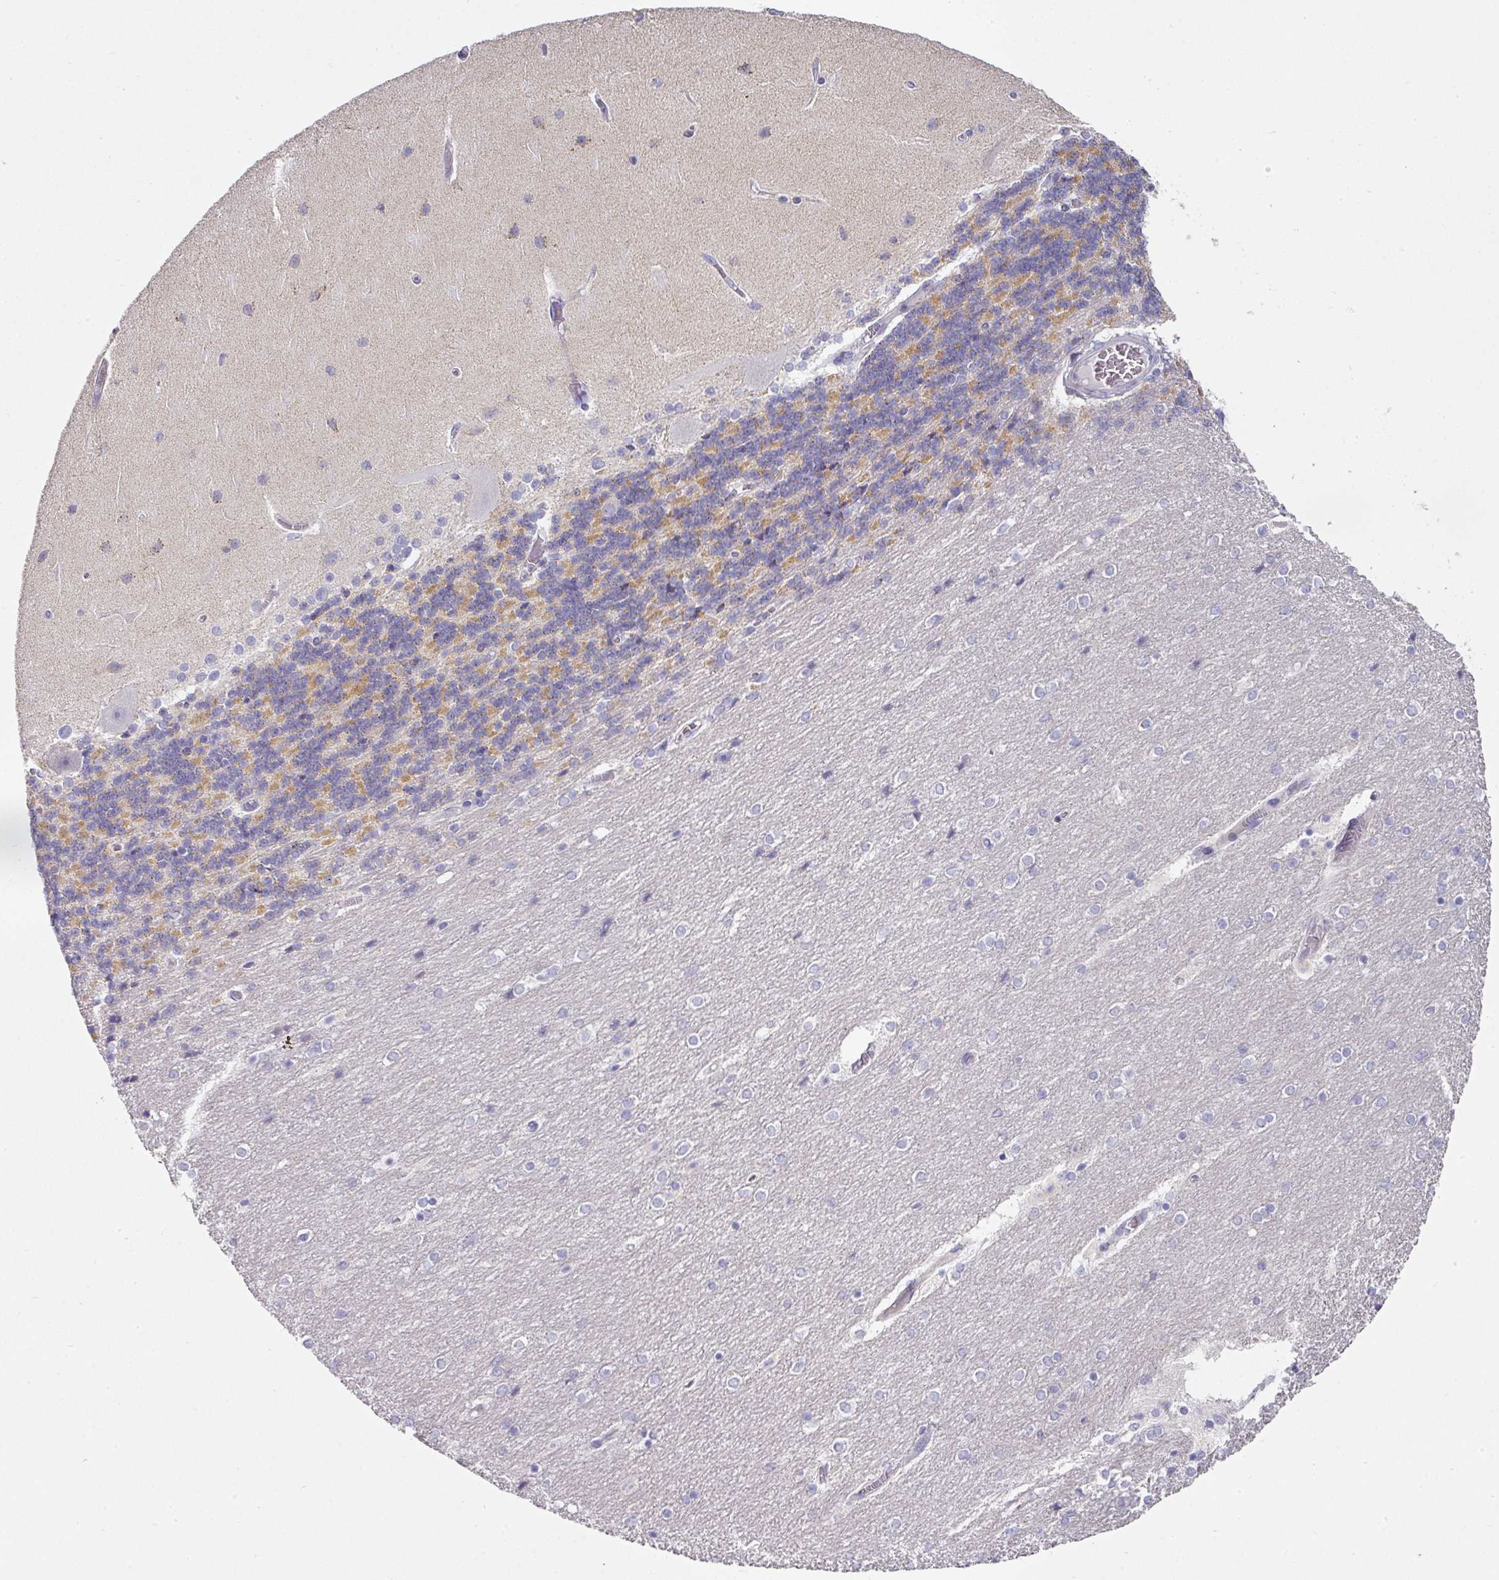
{"staining": {"intensity": "moderate", "quantity": "25%-75%", "location": "cytoplasmic/membranous"}, "tissue": "cerebellum", "cell_type": "Cells in granular layer", "image_type": "normal", "snomed": [{"axis": "morphology", "description": "Normal tissue, NOS"}, {"axis": "topography", "description": "Cerebellum"}], "caption": "Approximately 25%-75% of cells in granular layer in unremarkable cerebellum demonstrate moderate cytoplasmic/membranous protein staining as visualized by brown immunohistochemical staining.", "gene": "ANKRD29", "patient": {"sex": "female", "age": 54}}